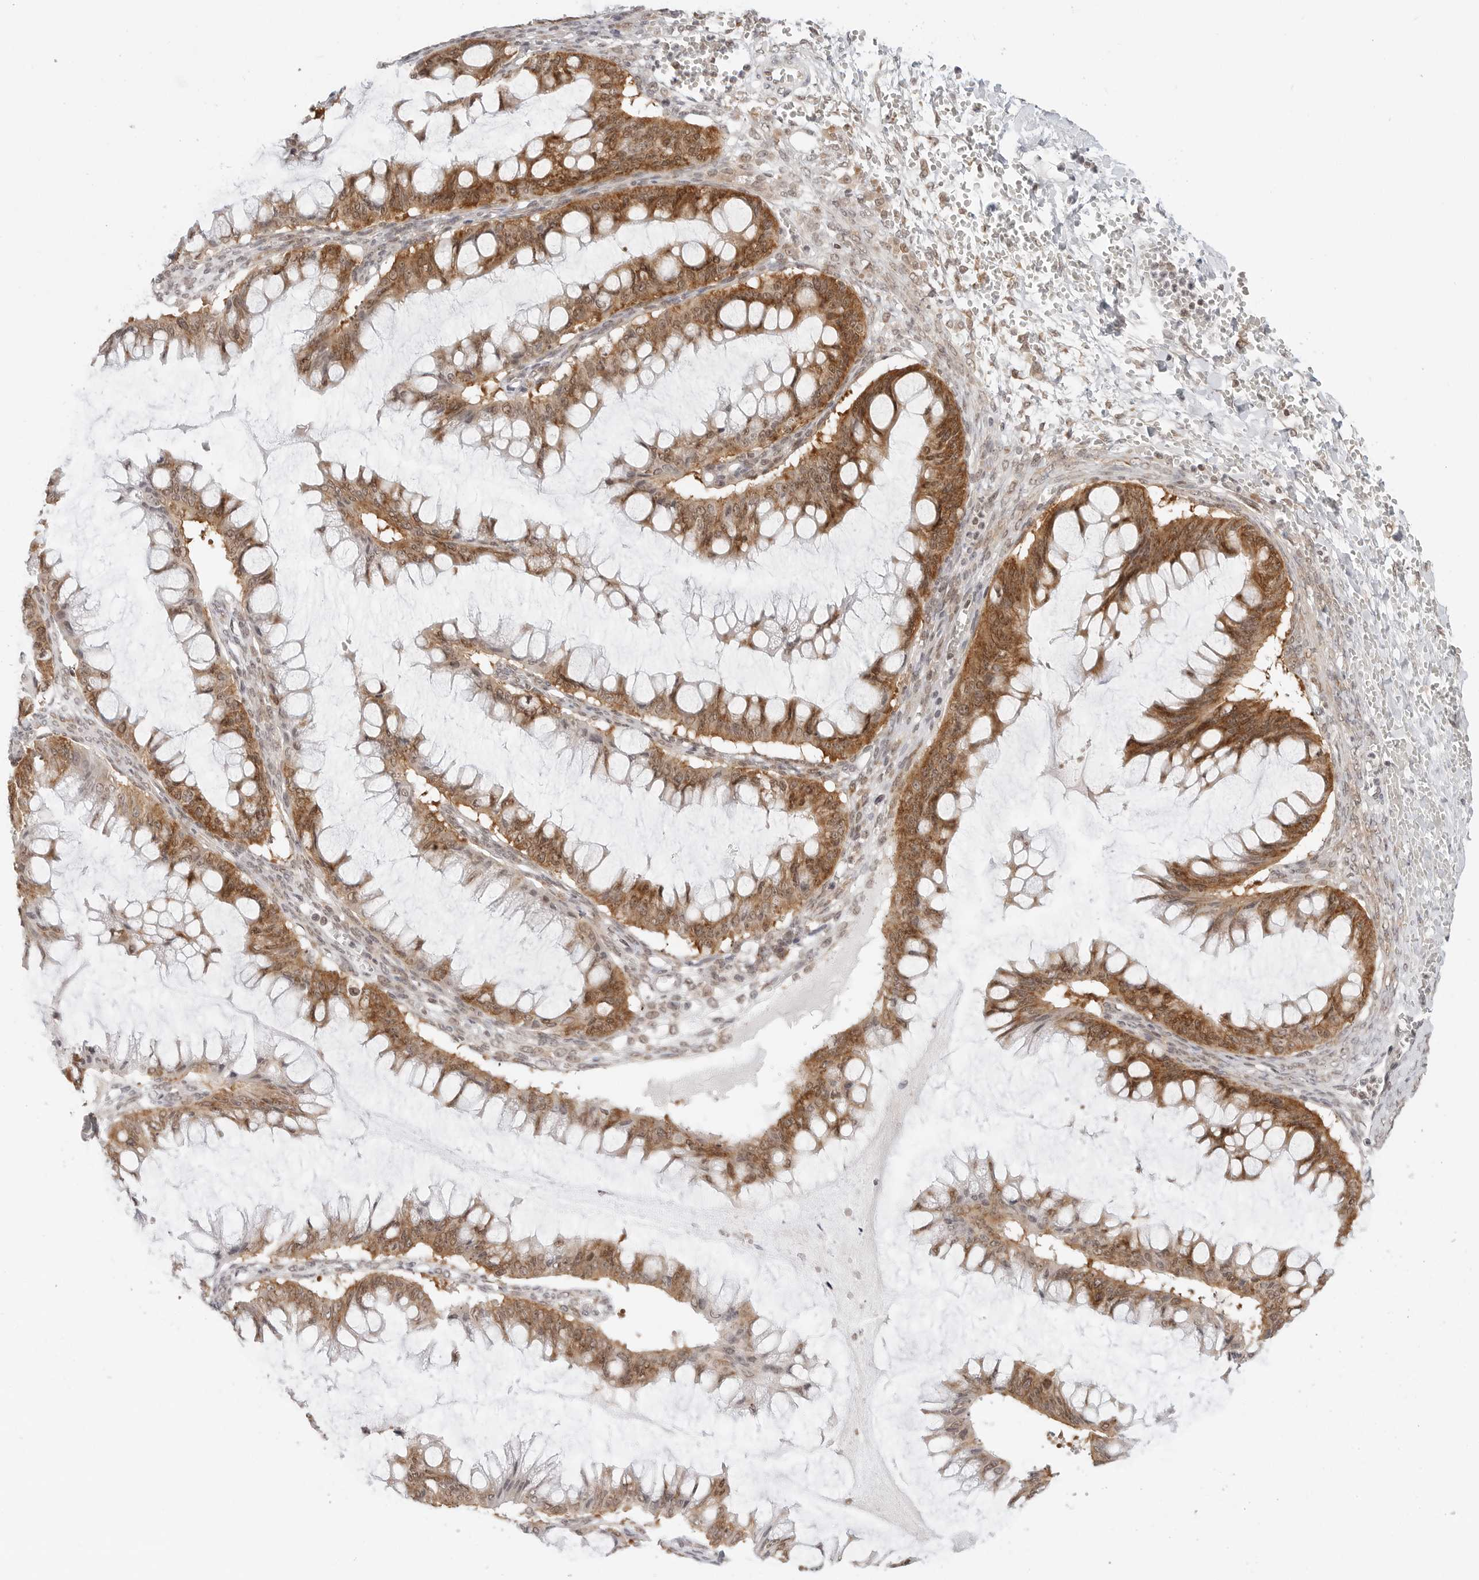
{"staining": {"intensity": "moderate", "quantity": ">75%", "location": "cytoplasmic/membranous,nuclear"}, "tissue": "ovarian cancer", "cell_type": "Tumor cells", "image_type": "cancer", "snomed": [{"axis": "morphology", "description": "Cystadenocarcinoma, mucinous, NOS"}, {"axis": "topography", "description": "Ovary"}], "caption": "High-magnification brightfield microscopy of ovarian cancer stained with DAB (brown) and counterstained with hematoxylin (blue). tumor cells exhibit moderate cytoplasmic/membranous and nuclear staining is identified in approximately>75% of cells. (brown staining indicates protein expression, while blue staining denotes nuclei).", "gene": "METAP1", "patient": {"sex": "female", "age": 73}}